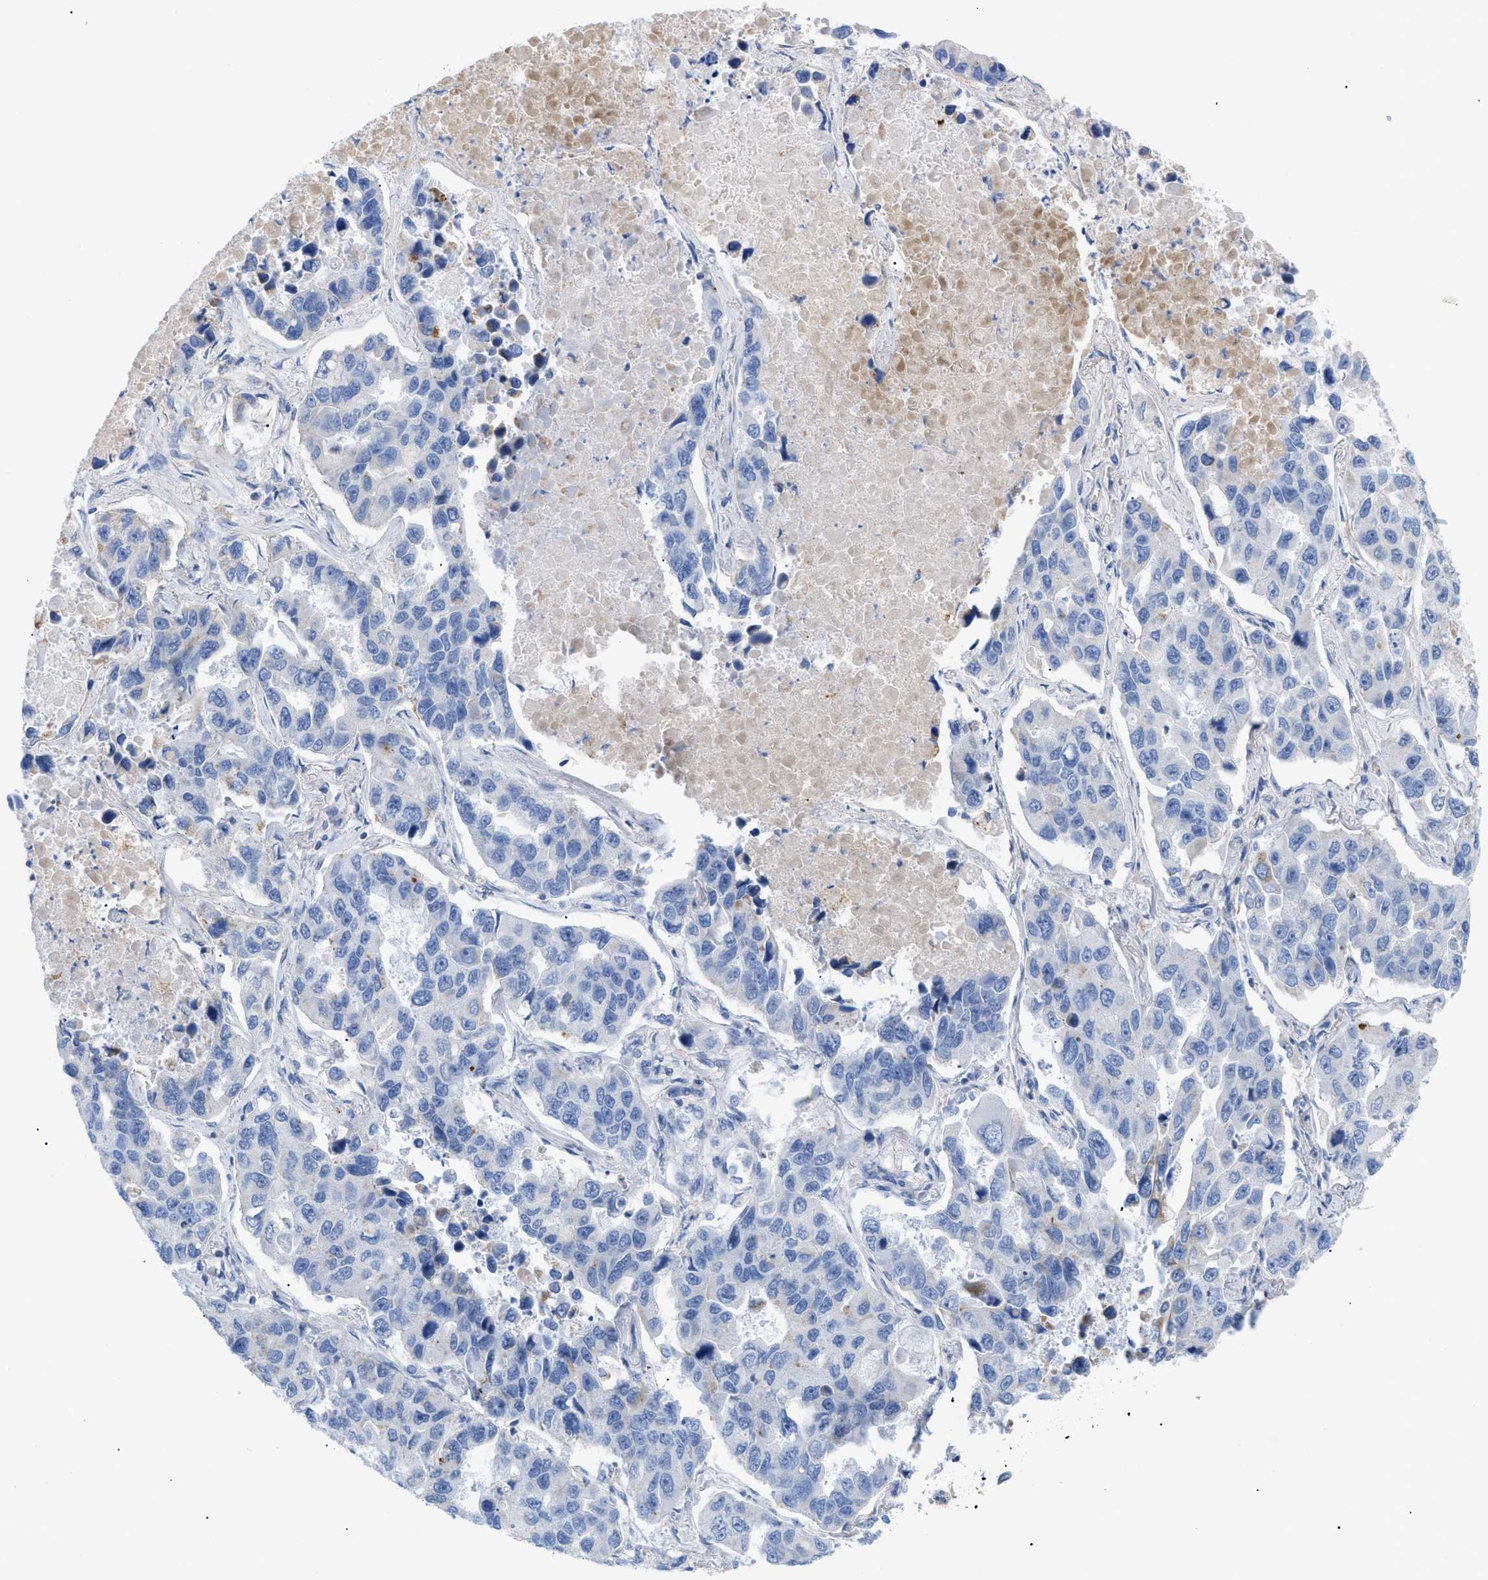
{"staining": {"intensity": "negative", "quantity": "none", "location": "none"}, "tissue": "lung cancer", "cell_type": "Tumor cells", "image_type": "cancer", "snomed": [{"axis": "morphology", "description": "Adenocarcinoma, NOS"}, {"axis": "topography", "description": "Lung"}], "caption": "Tumor cells show no significant positivity in lung cancer (adenocarcinoma).", "gene": "DRAM2", "patient": {"sex": "male", "age": 64}}